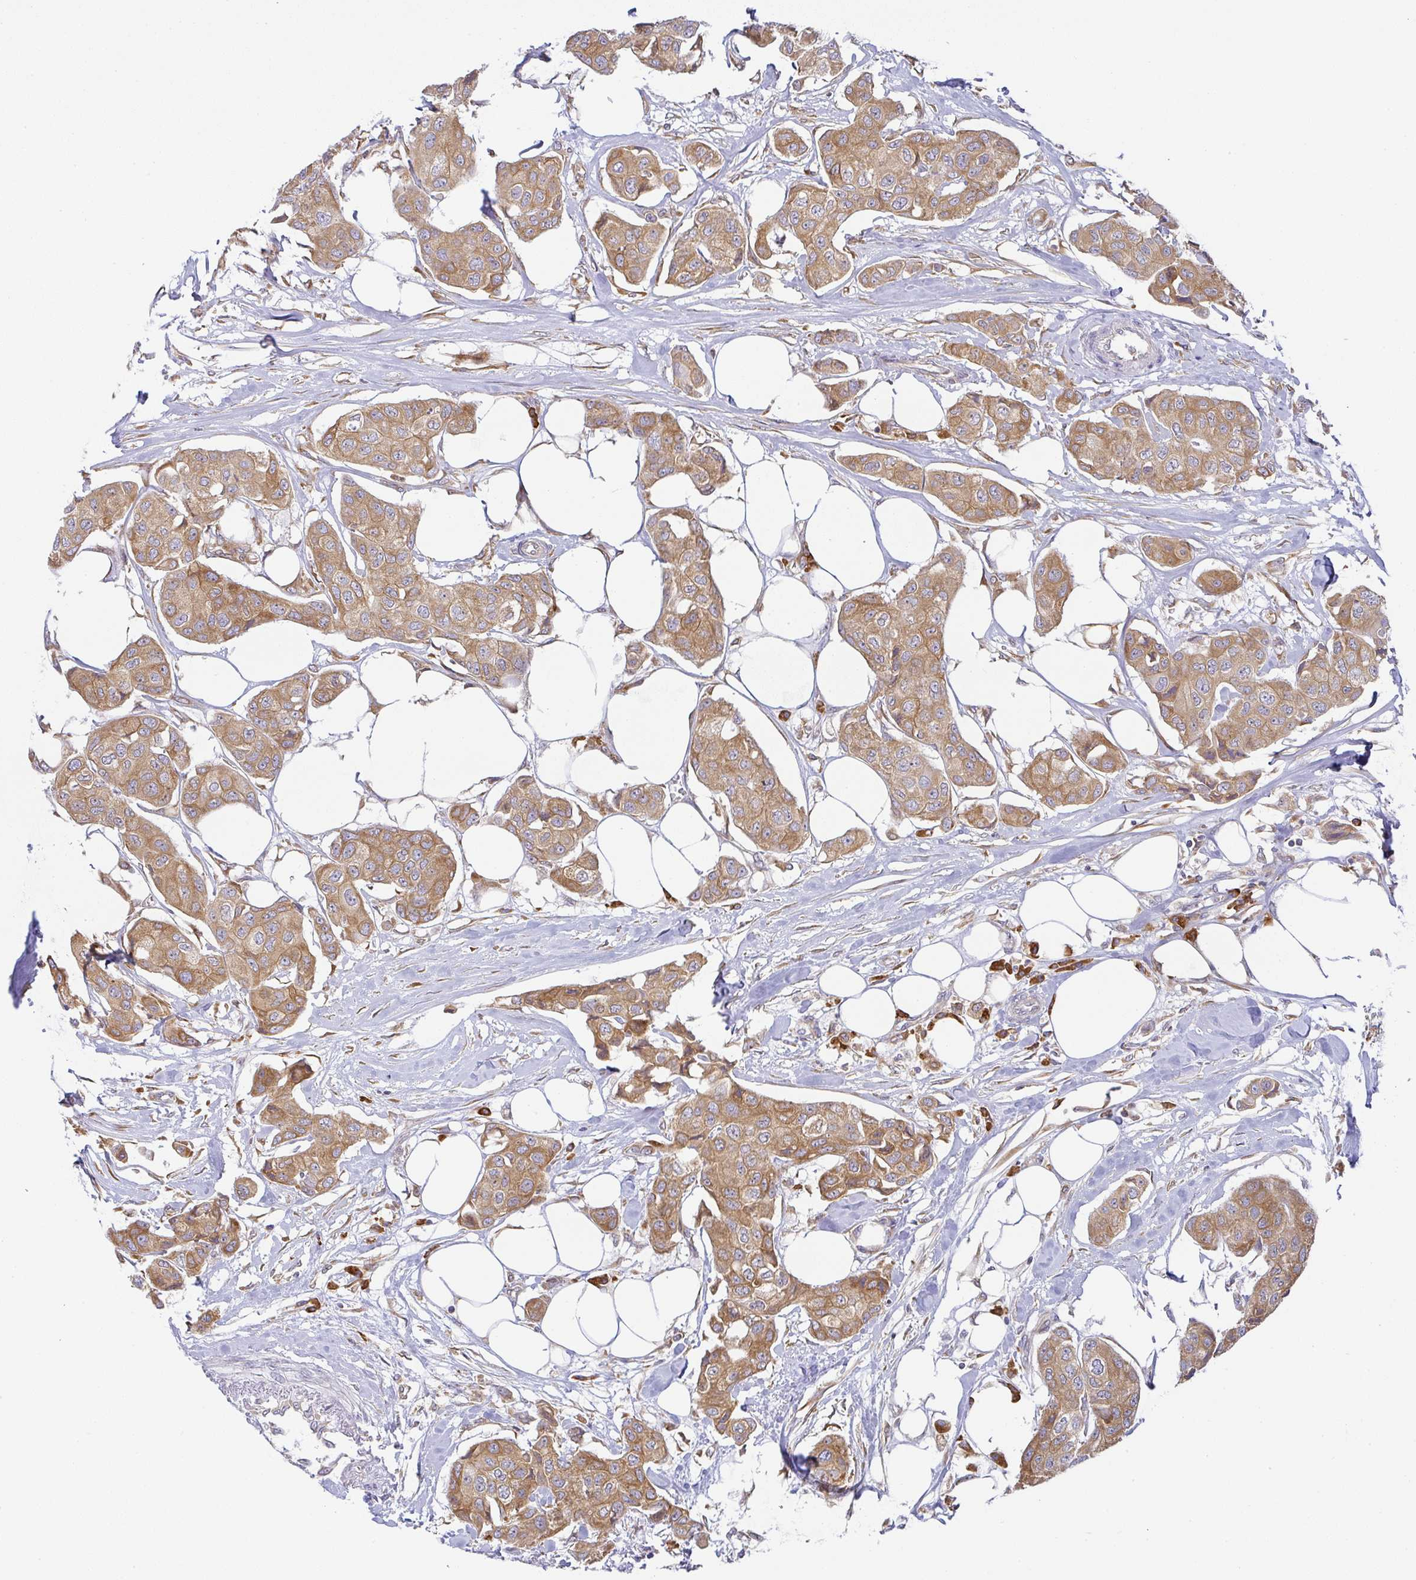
{"staining": {"intensity": "moderate", "quantity": ">75%", "location": "cytoplasmic/membranous"}, "tissue": "breast cancer", "cell_type": "Tumor cells", "image_type": "cancer", "snomed": [{"axis": "morphology", "description": "Duct carcinoma"}, {"axis": "topography", "description": "Breast"}, {"axis": "topography", "description": "Lymph node"}], "caption": "Invasive ductal carcinoma (breast) stained with IHC displays moderate cytoplasmic/membranous expression in approximately >75% of tumor cells.", "gene": "DERL2", "patient": {"sex": "female", "age": 80}}